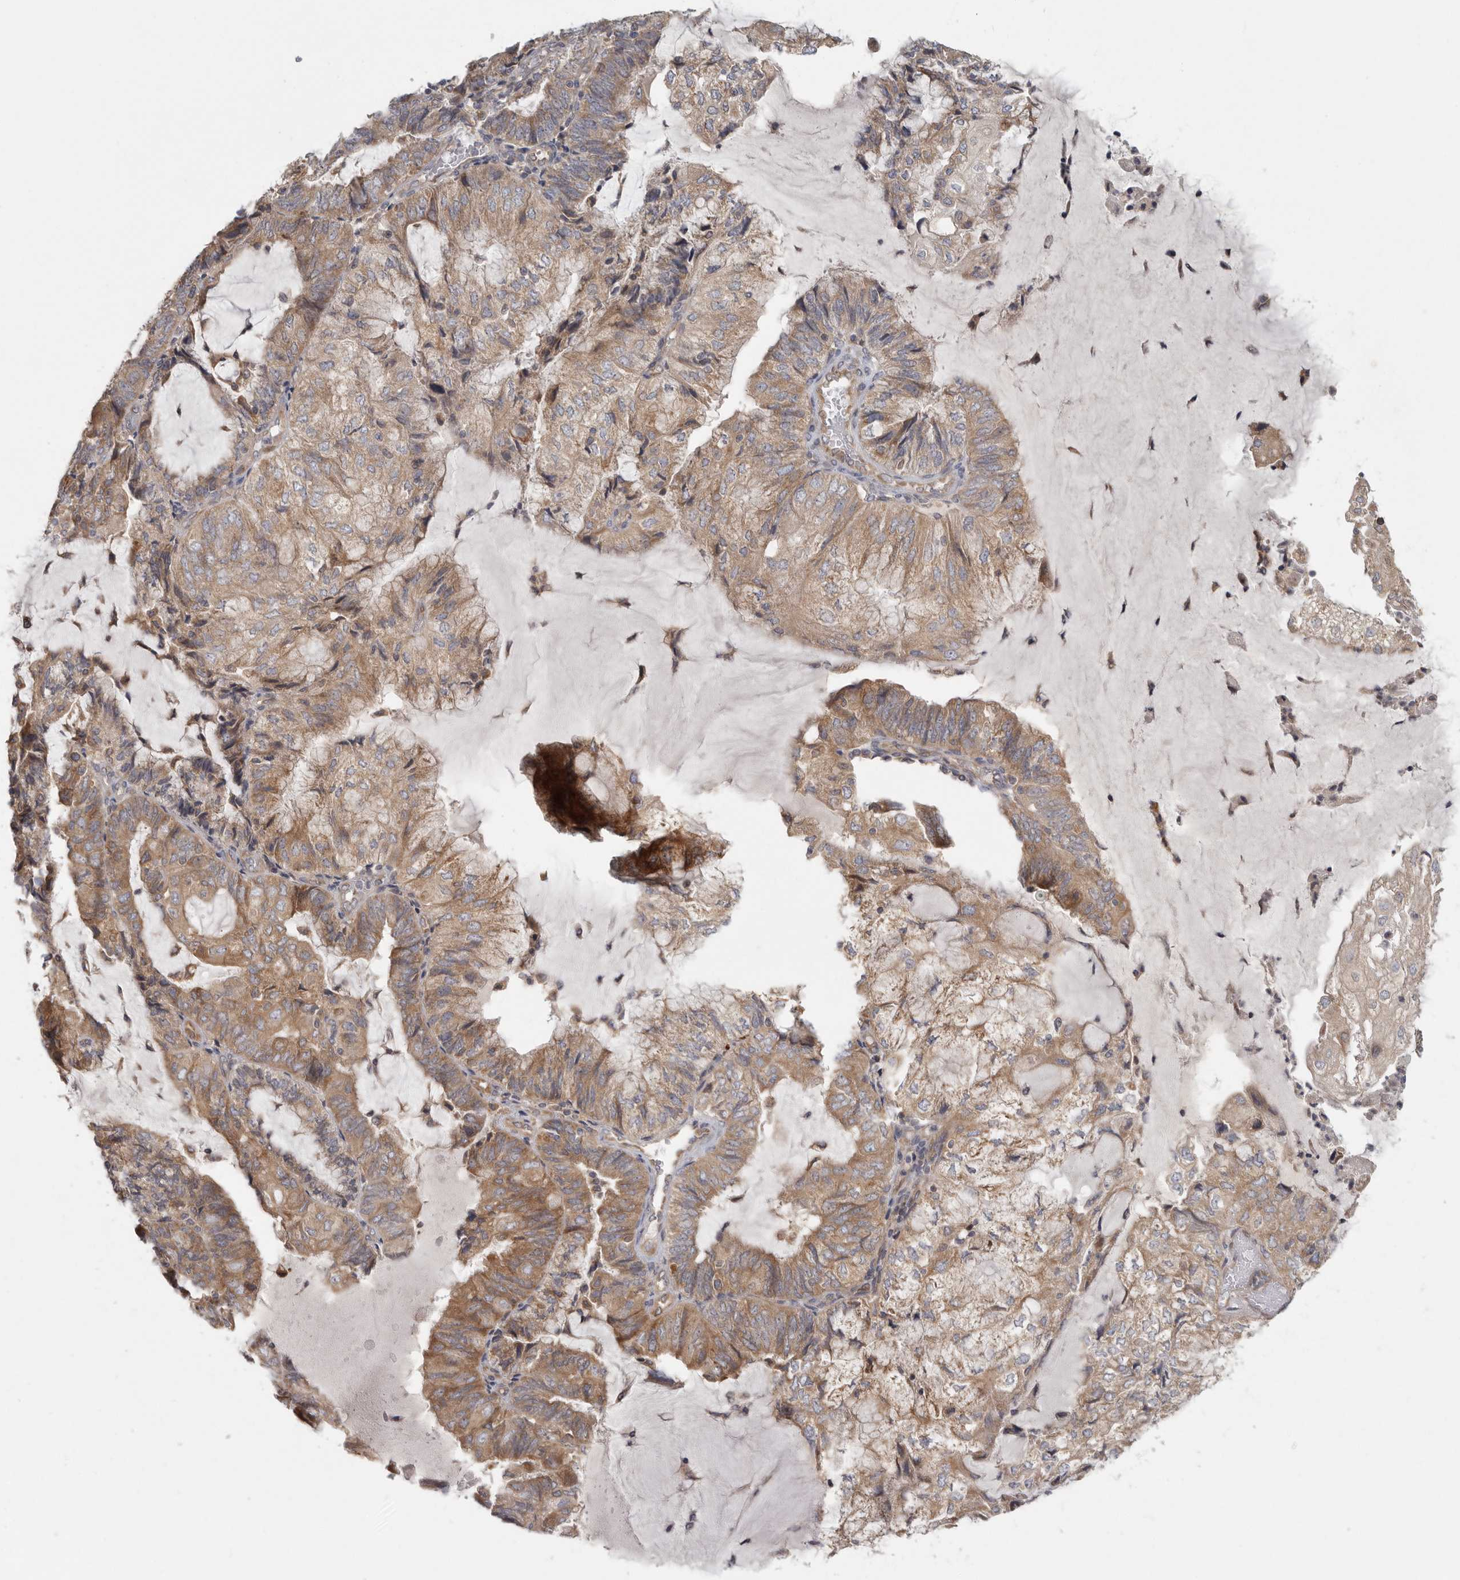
{"staining": {"intensity": "moderate", "quantity": ">75%", "location": "cytoplasmic/membranous"}, "tissue": "endometrial cancer", "cell_type": "Tumor cells", "image_type": "cancer", "snomed": [{"axis": "morphology", "description": "Adenocarcinoma, NOS"}, {"axis": "topography", "description": "Endometrium"}], "caption": "Immunohistochemical staining of human adenocarcinoma (endometrial) demonstrates medium levels of moderate cytoplasmic/membranous protein staining in approximately >75% of tumor cells.", "gene": "BCAP29", "patient": {"sex": "female", "age": 81}}